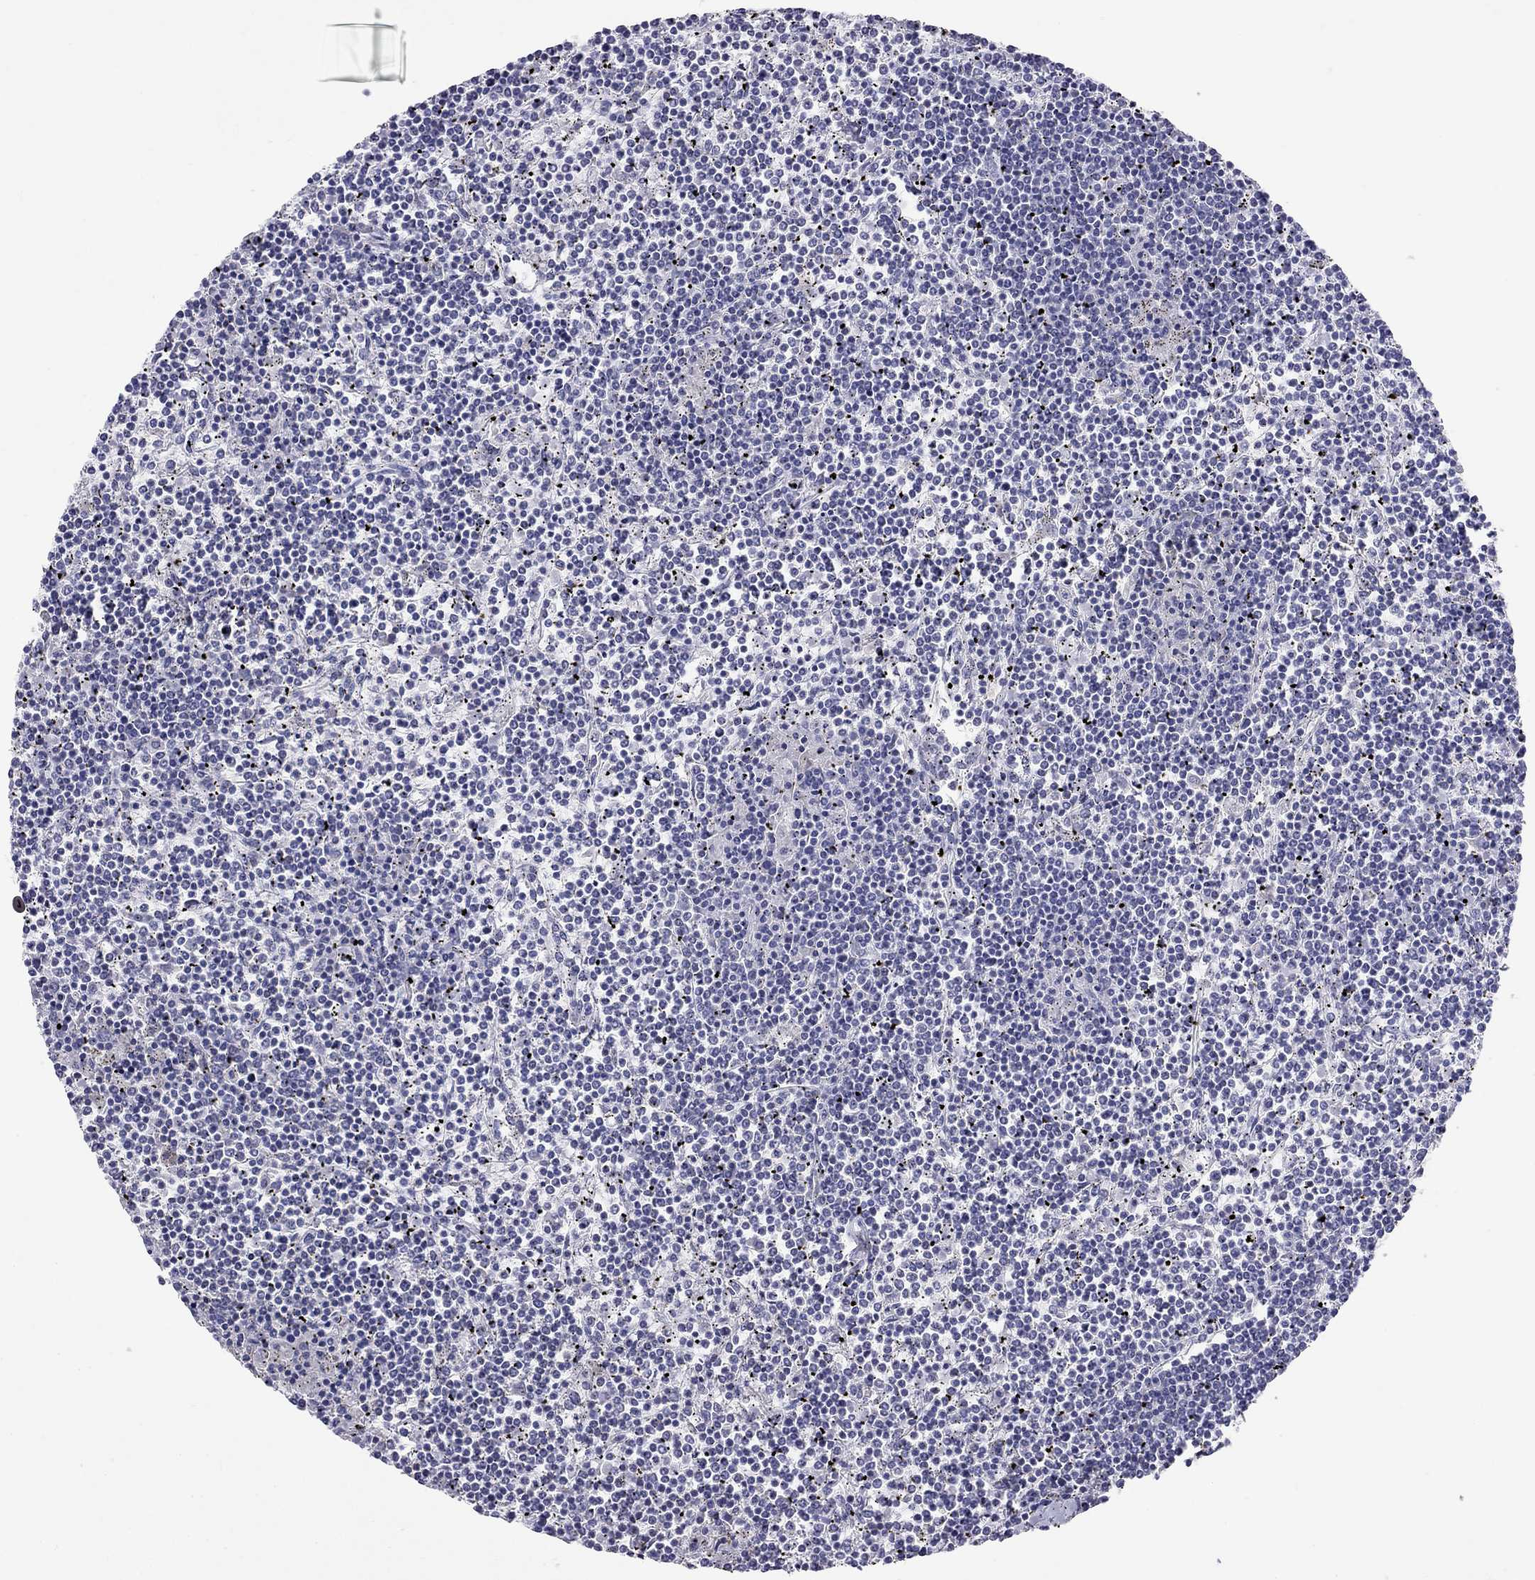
{"staining": {"intensity": "negative", "quantity": "none", "location": "none"}, "tissue": "lymphoma", "cell_type": "Tumor cells", "image_type": "cancer", "snomed": [{"axis": "morphology", "description": "Malignant lymphoma, non-Hodgkin's type, Low grade"}, {"axis": "topography", "description": "Spleen"}], "caption": "This is a micrograph of immunohistochemistry (IHC) staining of lymphoma, which shows no expression in tumor cells.", "gene": "DPY19L2", "patient": {"sex": "female", "age": 19}}